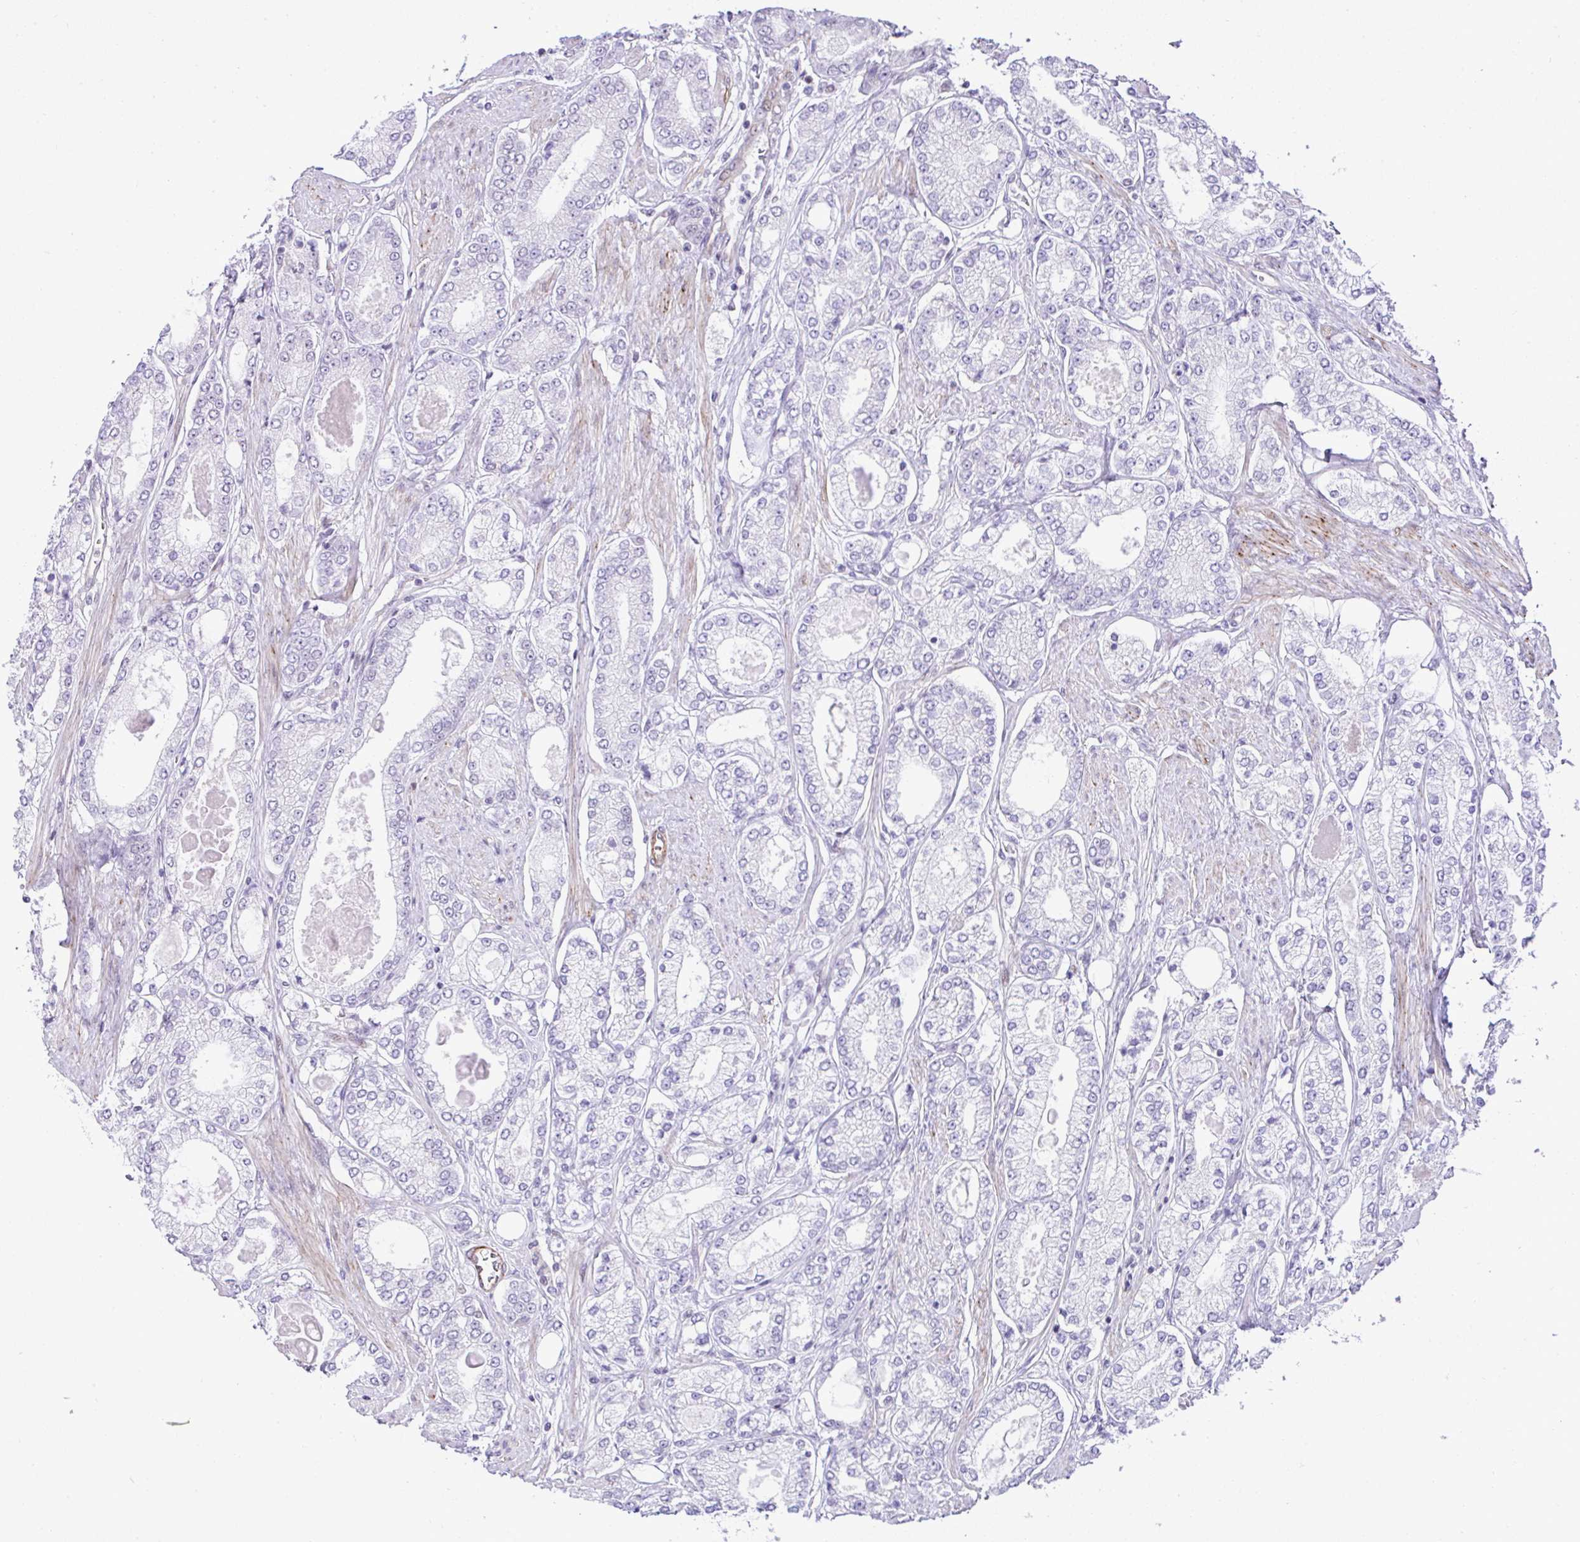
{"staining": {"intensity": "negative", "quantity": "none", "location": "none"}, "tissue": "prostate cancer", "cell_type": "Tumor cells", "image_type": "cancer", "snomed": [{"axis": "morphology", "description": "Adenocarcinoma, High grade"}, {"axis": "topography", "description": "Prostate"}], "caption": "A photomicrograph of prostate cancer (high-grade adenocarcinoma) stained for a protein reveals no brown staining in tumor cells. Nuclei are stained in blue.", "gene": "FBXO34", "patient": {"sex": "male", "age": 68}}